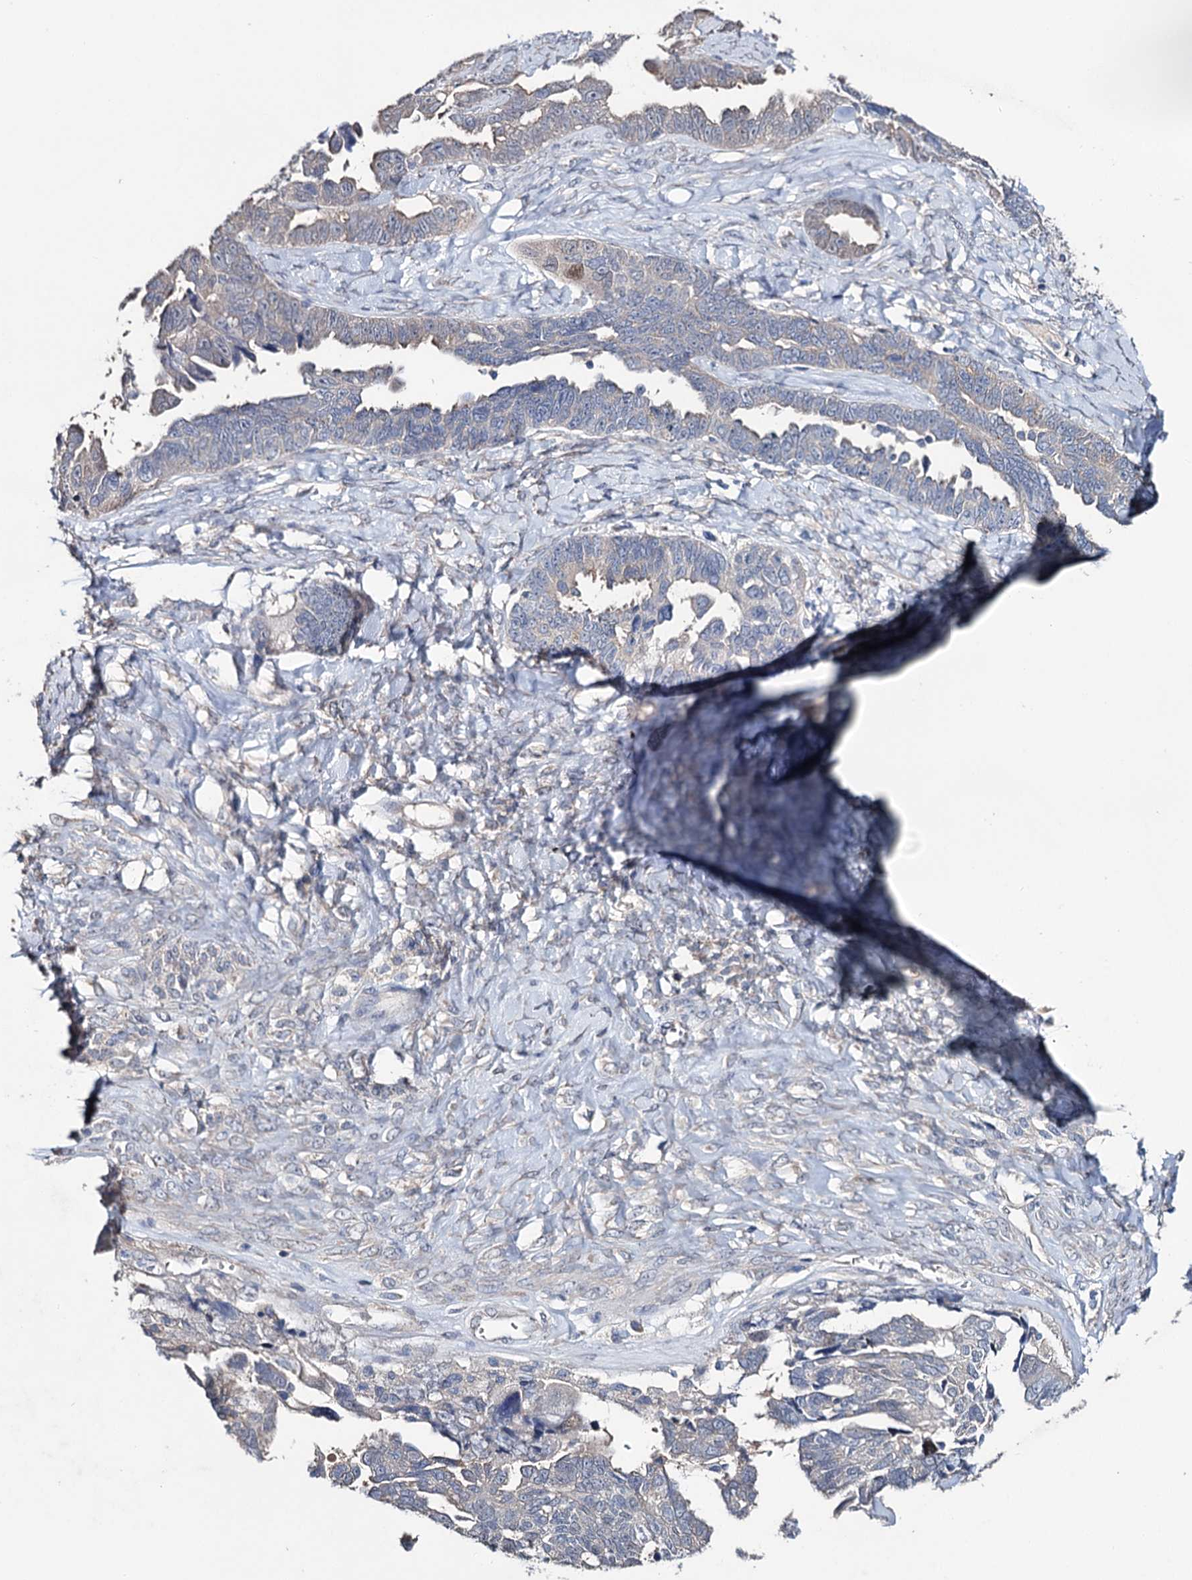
{"staining": {"intensity": "negative", "quantity": "none", "location": "none"}, "tissue": "ovarian cancer", "cell_type": "Tumor cells", "image_type": "cancer", "snomed": [{"axis": "morphology", "description": "Cystadenocarcinoma, serous, NOS"}, {"axis": "topography", "description": "Ovary"}], "caption": "The photomicrograph displays no significant expression in tumor cells of ovarian cancer (serous cystadenocarcinoma). (IHC, brightfield microscopy, high magnification).", "gene": "EPB41L5", "patient": {"sex": "female", "age": 79}}